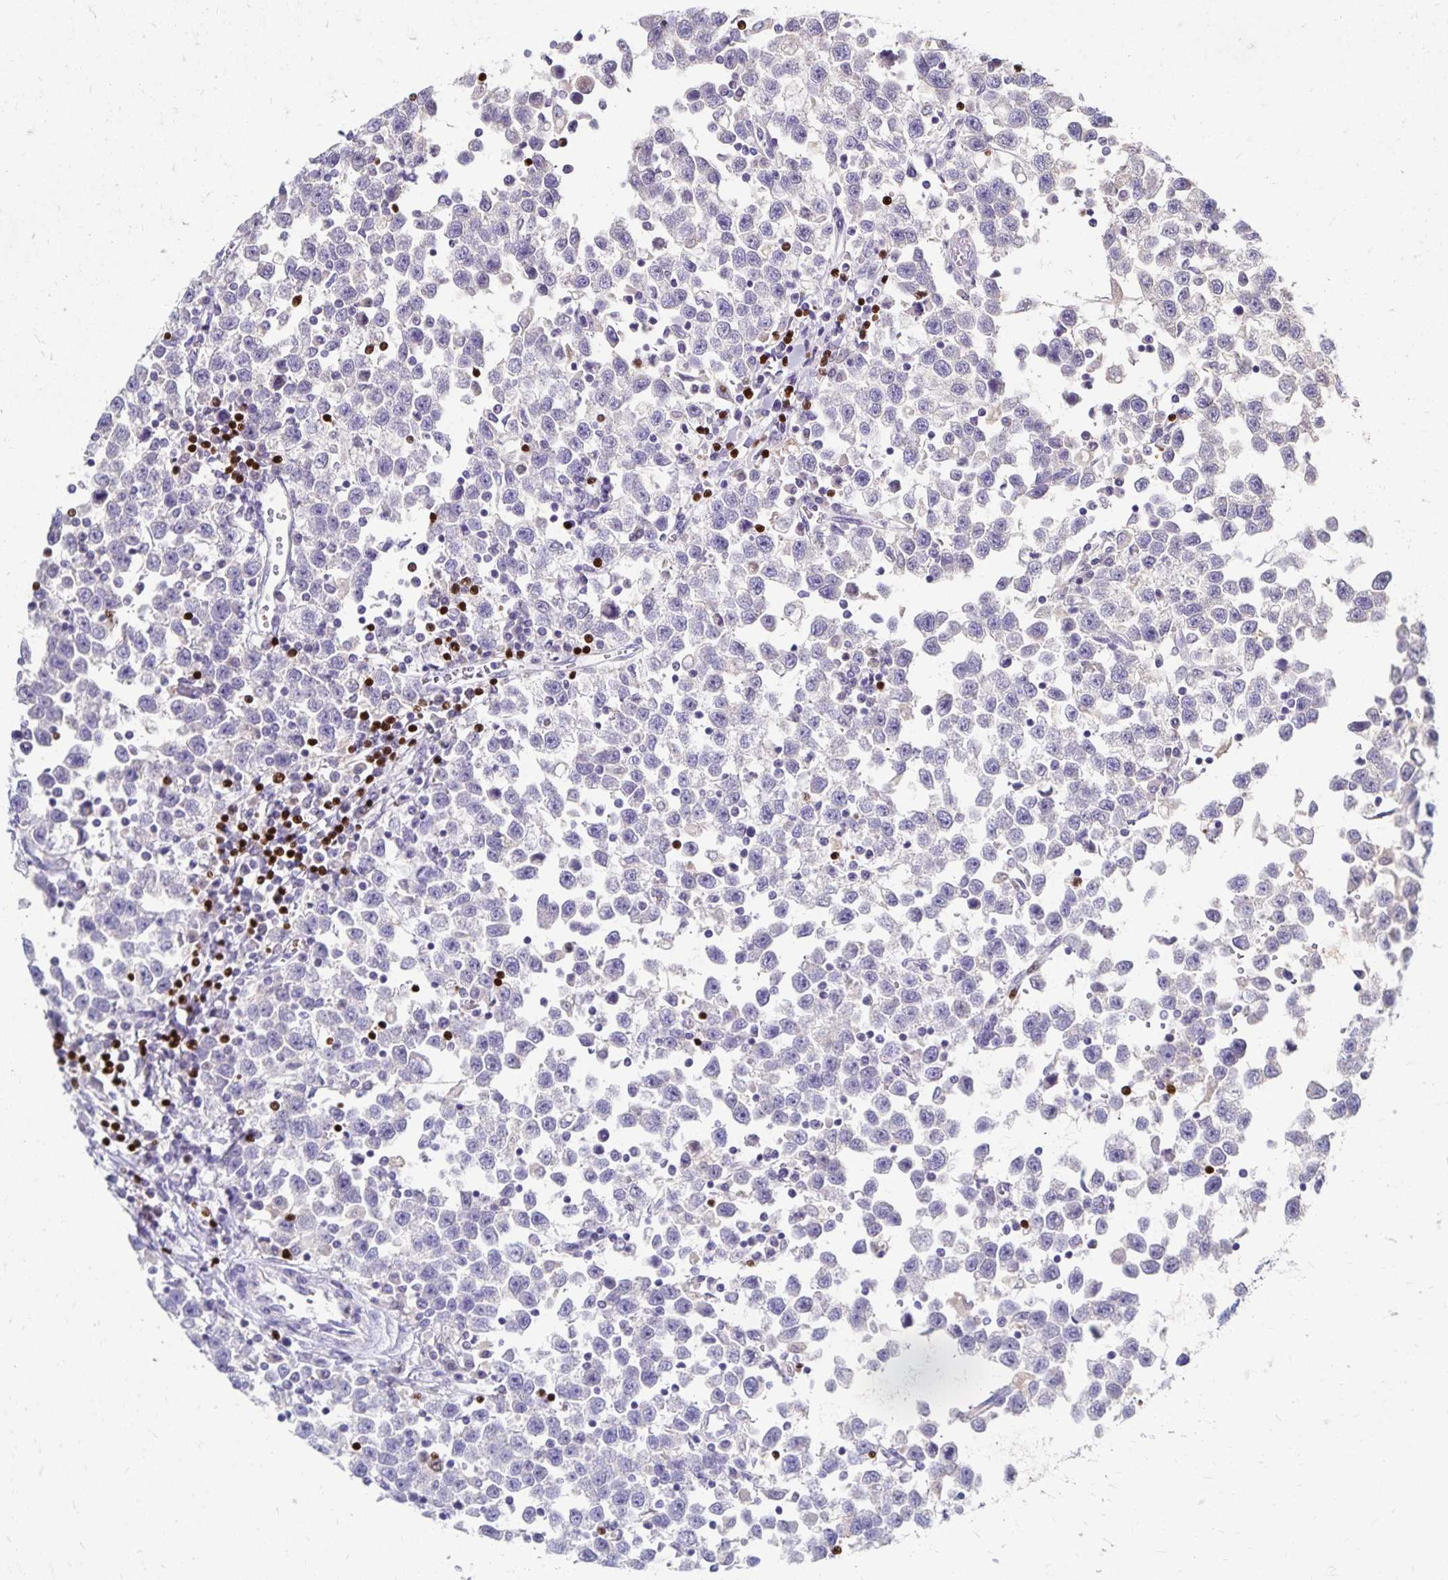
{"staining": {"intensity": "negative", "quantity": "none", "location": "none"}, "tissue": "testis cancer", "cell_type": "Tumor cells", "image_type": "cancer", "snomed": [{"axis": "morphology", "description": "Seminoma, NOS"}, {"axis": "topography", "description": "Testis"}], "caption": "A micrograph of testis cancer (seminoma) stained for a protein shows no brown staining in tumor cells.", "gene": "PAX5", "patient": {"sex": "male", "age": 34}}